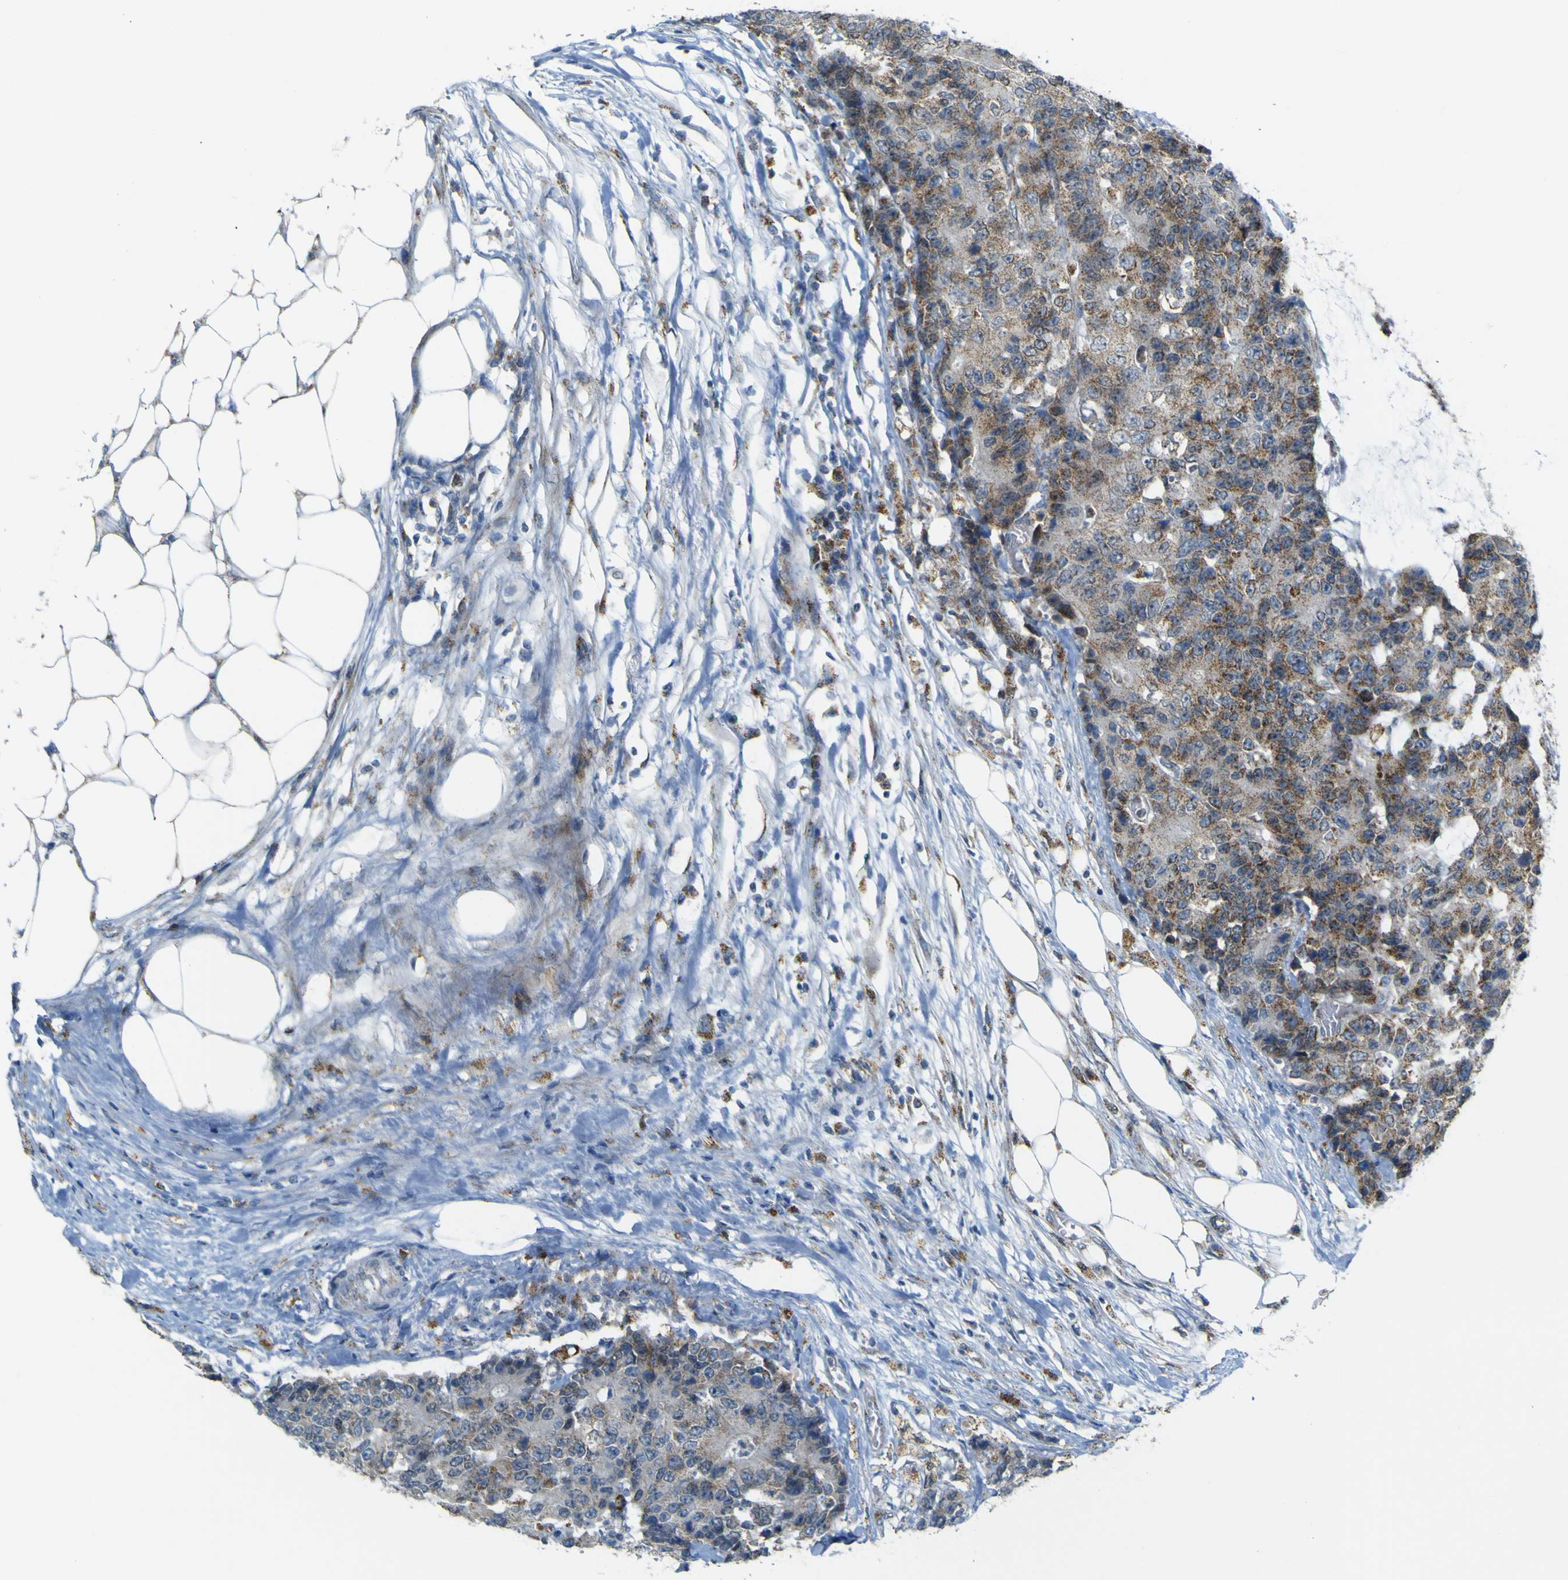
{"staining": {"intensity": "moderate", "quantity": ">75%", "location": "cytoplasmic/membranous"}, "tissue": "colorectal cancer", "cell_type": "Tumor cells", "image_type": "cancer", "snomed": [{"axis": "morphology", "description": "Adenocarcinoma, NOS"}, {"axis": "topography", "description": "Colon"}], "caption": "Immunohistochemical staining of colorectal adenocarcinoma reveals moderate cytoplasmic/membranous protein positivity in approximately >75% of tumor cells.", "gene": "ACBD5", "patient": {"sex": "female", "age": 86}}